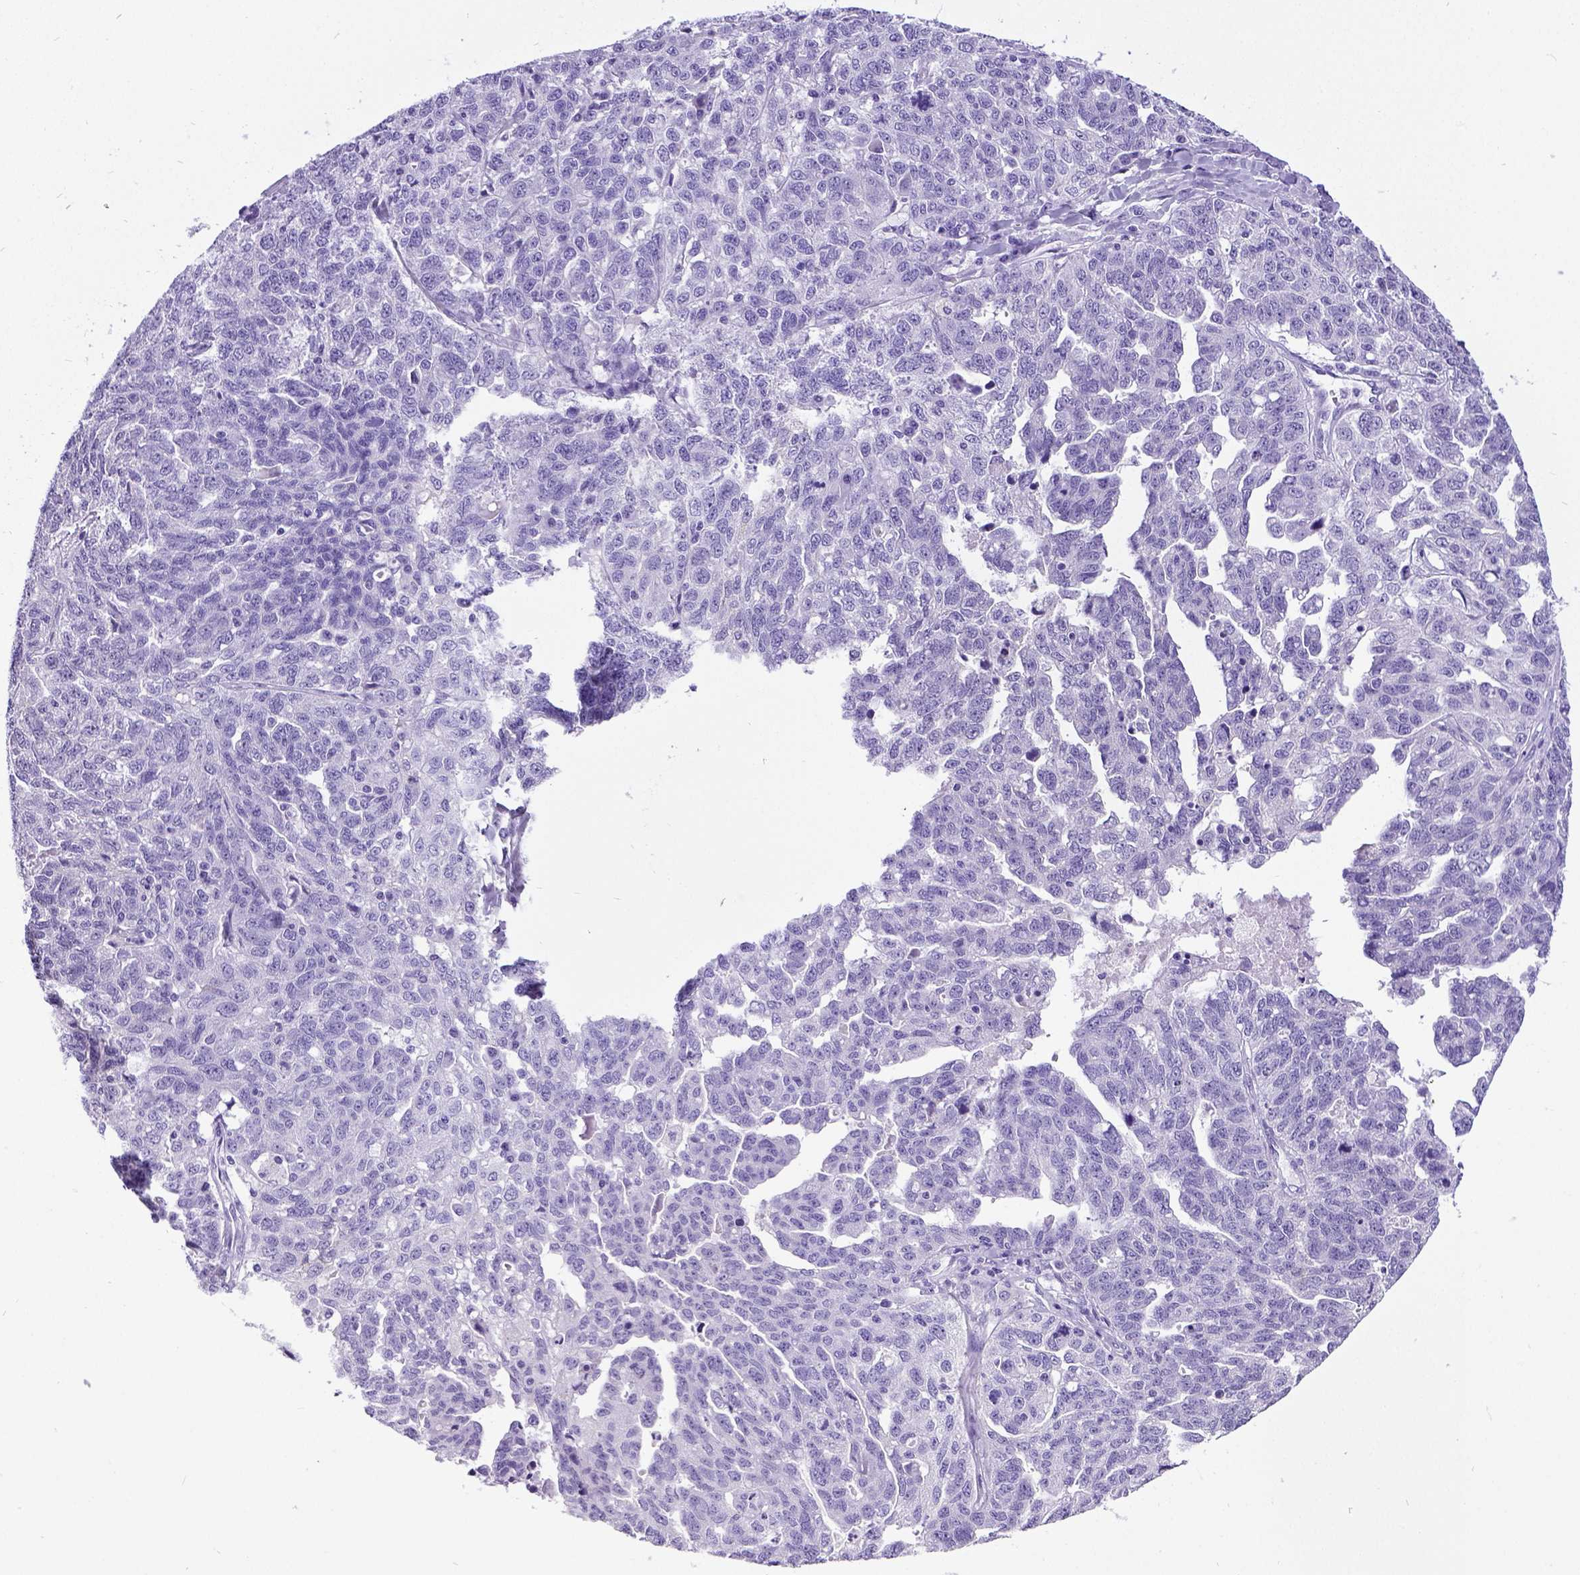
{"staining": {"intensity": "negative", "quantity": "none", "location": "none"}, "tissue": "ovarian cancer", "cell_type": "Tumor cells", "image_type": "cancer", "snomed": [{"axis": "morphology", "description": "Cystadenocarcinoma, serous, NOS"}, {"axis": "topography", "description": "Ovary"}], "caption": "An immunohistochemistry (IHC) histopathology image of ovarian serous cystadenocarcinoma is shown. There is no staining in tumor cells of ovarian serous cystadenocarcinoma.", "gene": "SATB2", "patient": {"sex": "female", "age": 71}}